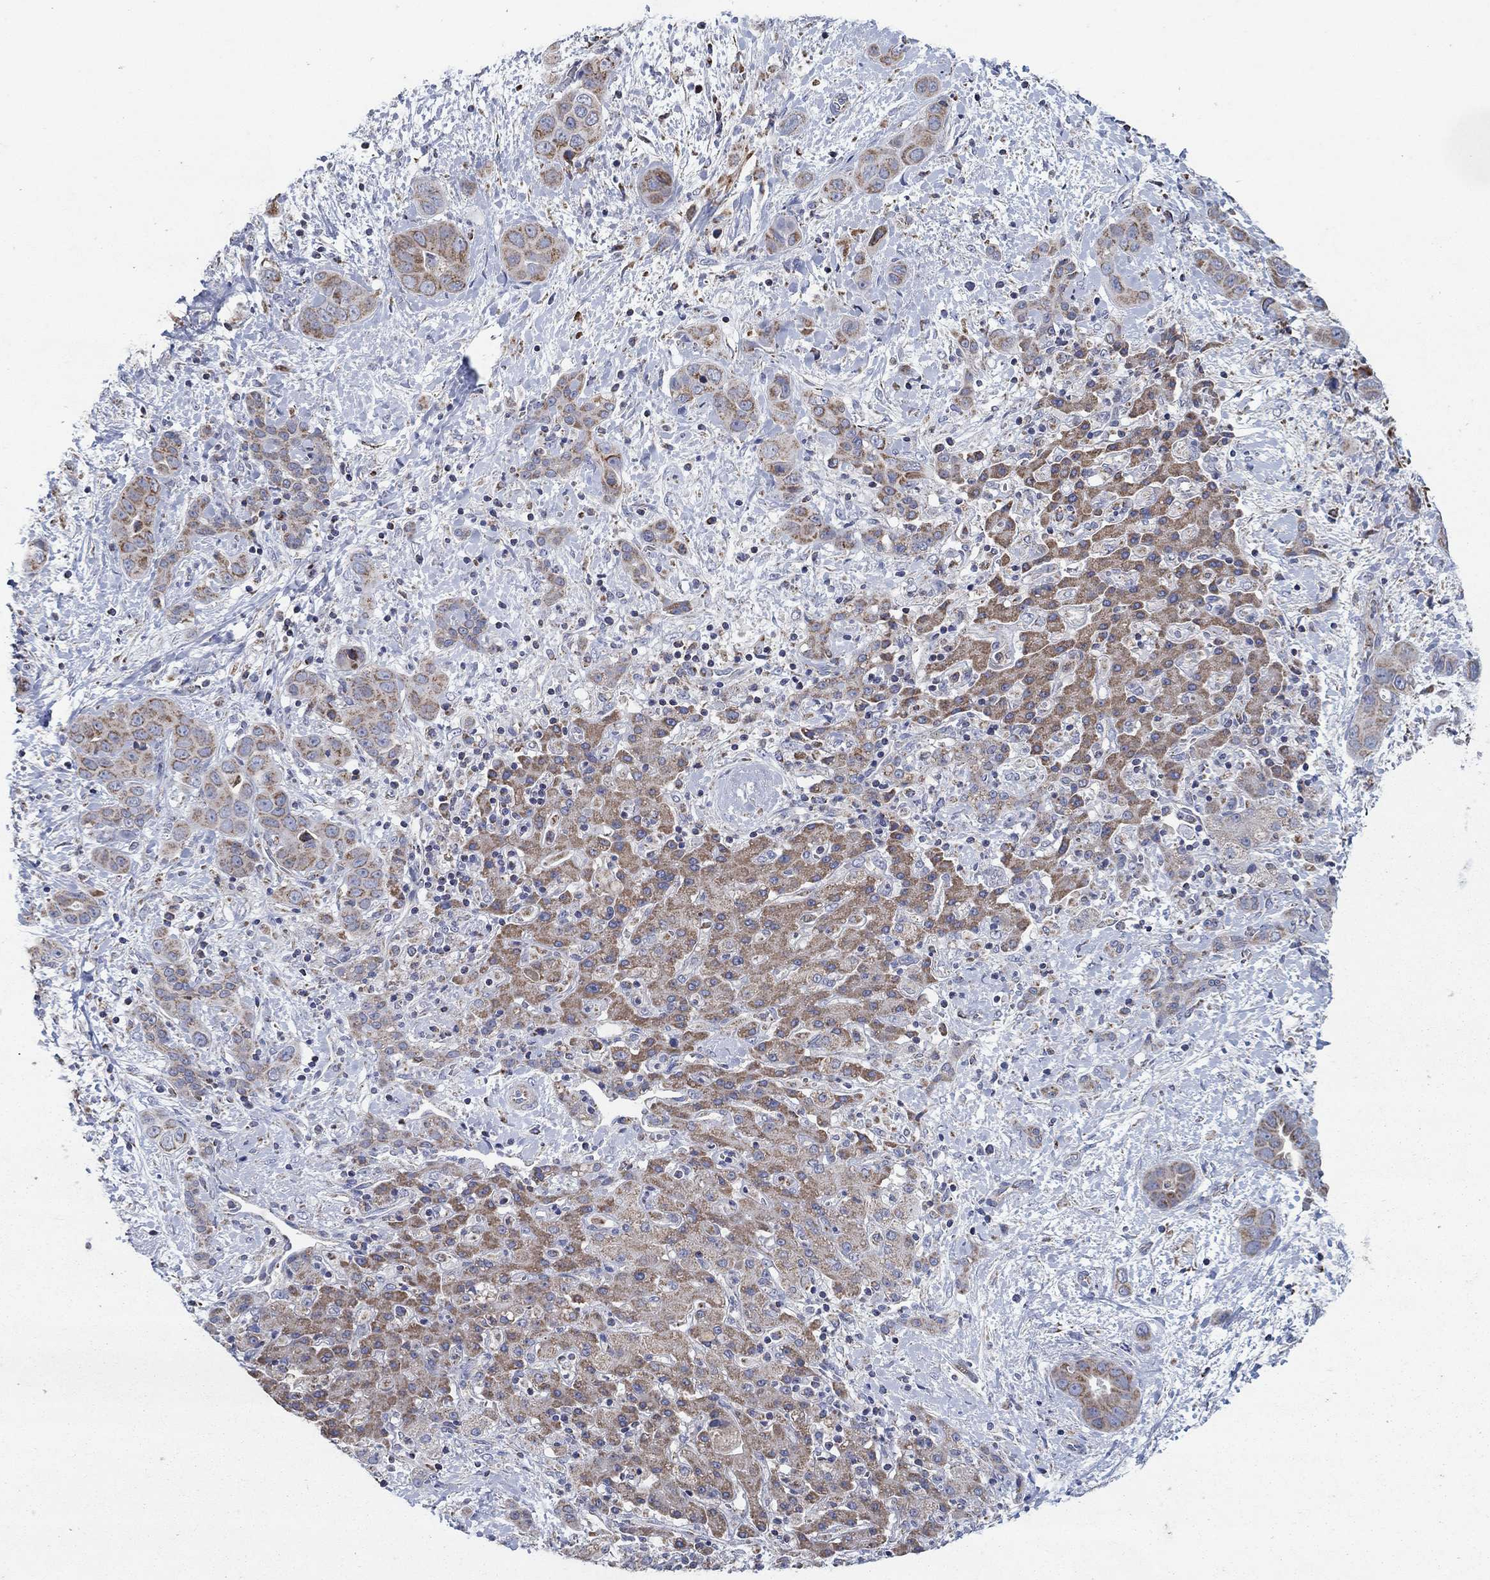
{"staining": {"intensity": "moderate", "quantity": ">75%", "location": "cytoplasmic/membranous"}, "tissue": "liver cancer", "cell_type": "Tumor cells", "image_type": "cancer", "snomed": [{"axis": "morphology", "description": "Cholangiocarcinoma"}, {"axis": "topography", "description": "Liver"}], "caption": "There is medium levels of moderate cytoplasmic/membranous positivity in tumor cells of liver cancer (cholangiocarcinoma), as demonstrated by immunohistochemical staining (brown color).", "gene": "C9orf85", "patient": {"sex": "female", "age": 52}}